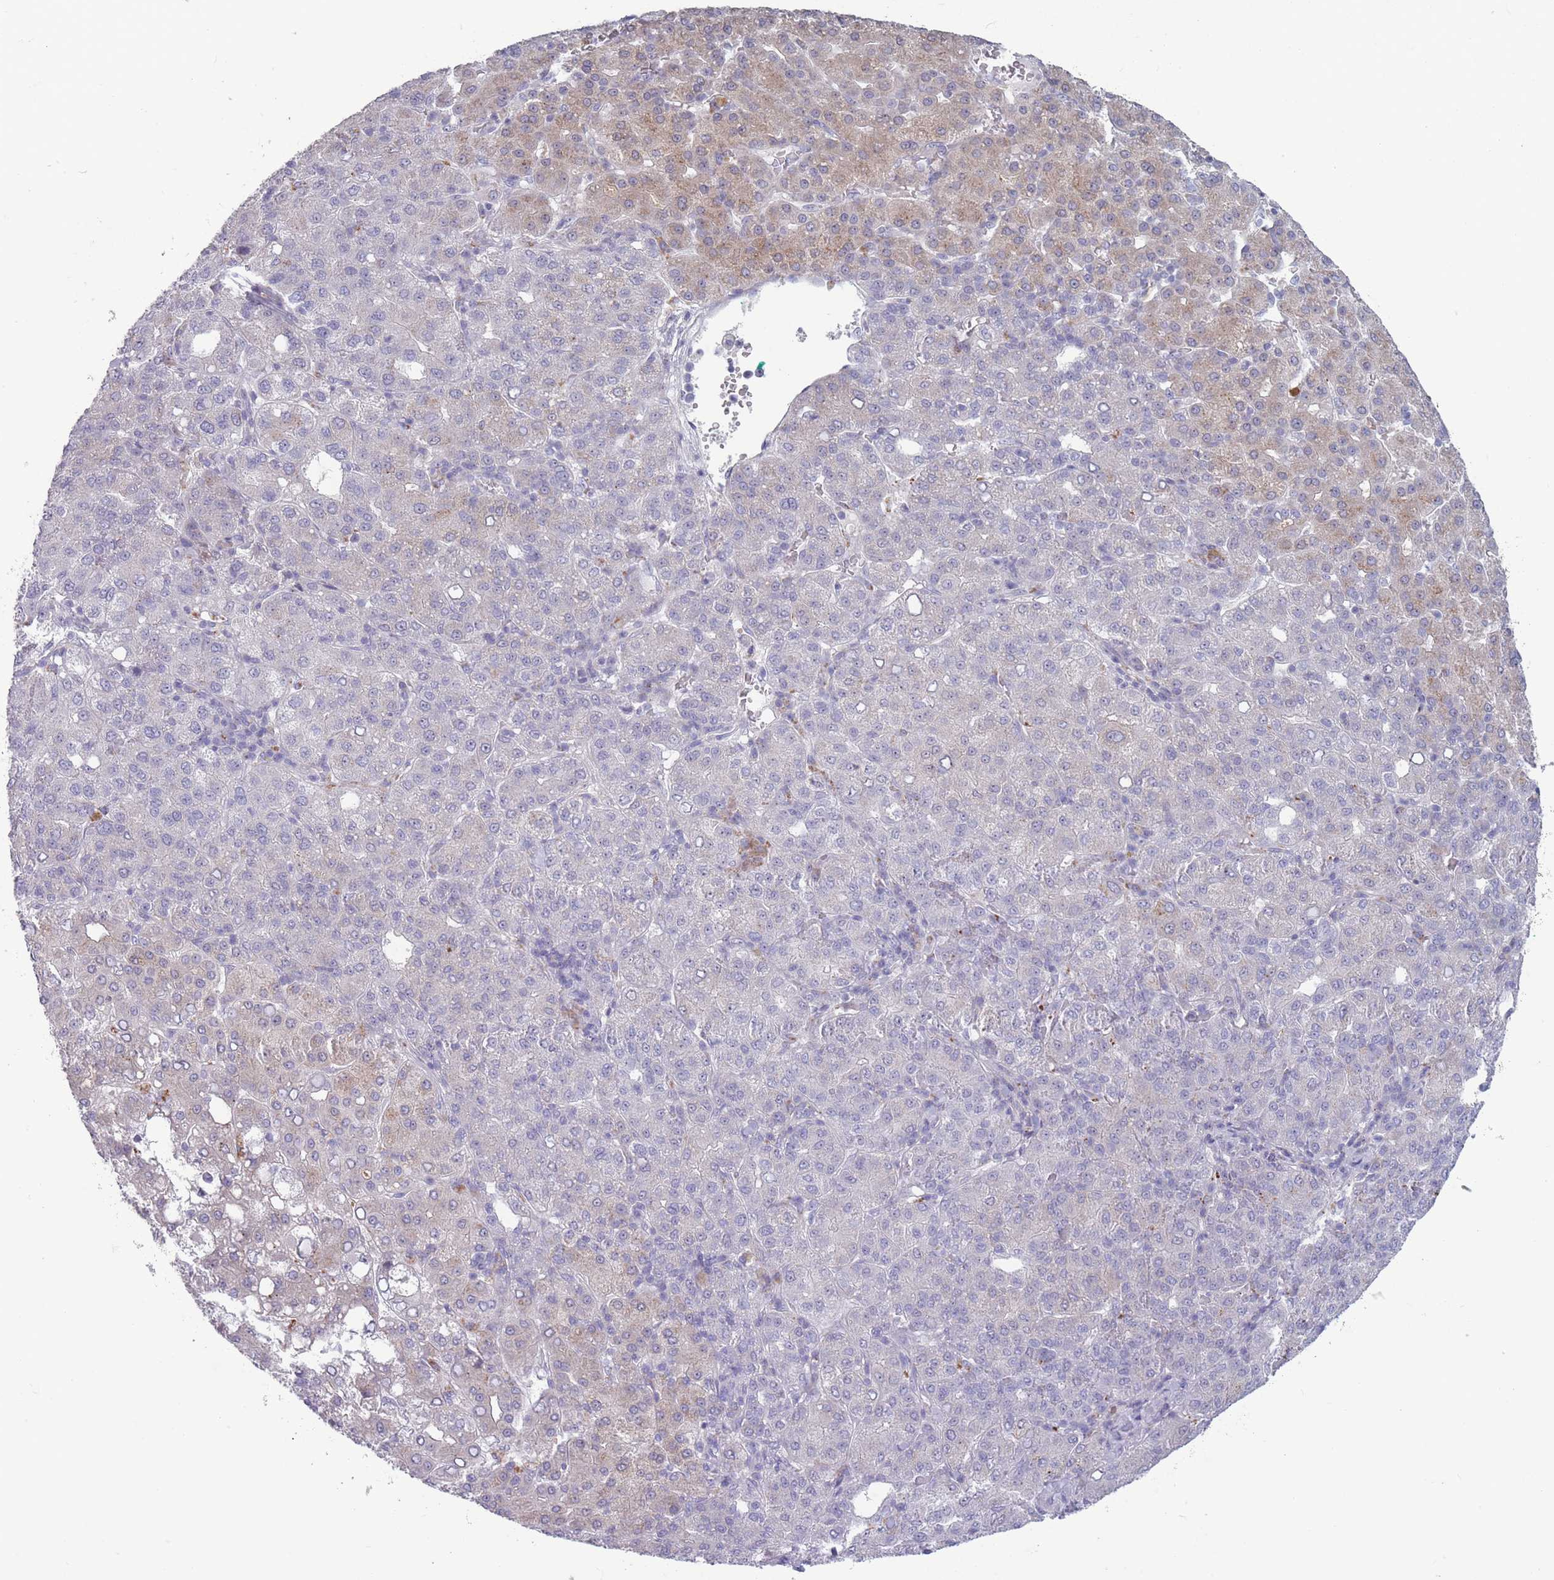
{"staining": {"intensity": "weak", "quantity": "25%-75%", "location": "cytoplasmic/membranous"}, "tissue": "liver cancer", "cell_type": "Tumor cells", "image_type": "cancer", "snomed": [{"axis": "morphology", "description": "Carcinoma, Hepatocellular, NOS"}, {"axis": "topography", "description": "Liver"}], "caption": "Immunohistochemistry (IHC) micrograph of neoplastic tissue: liver cancer stained using immunohistochemistry (IHC) reveals low levels of weak protein expression localized specifically in the cytoplasmic/membranous of tumor cells, appearing as a cytoplasmic/membranous brown color.", "gene": "PAIP2B", "patient": {"sex": "male", "age": 65}}